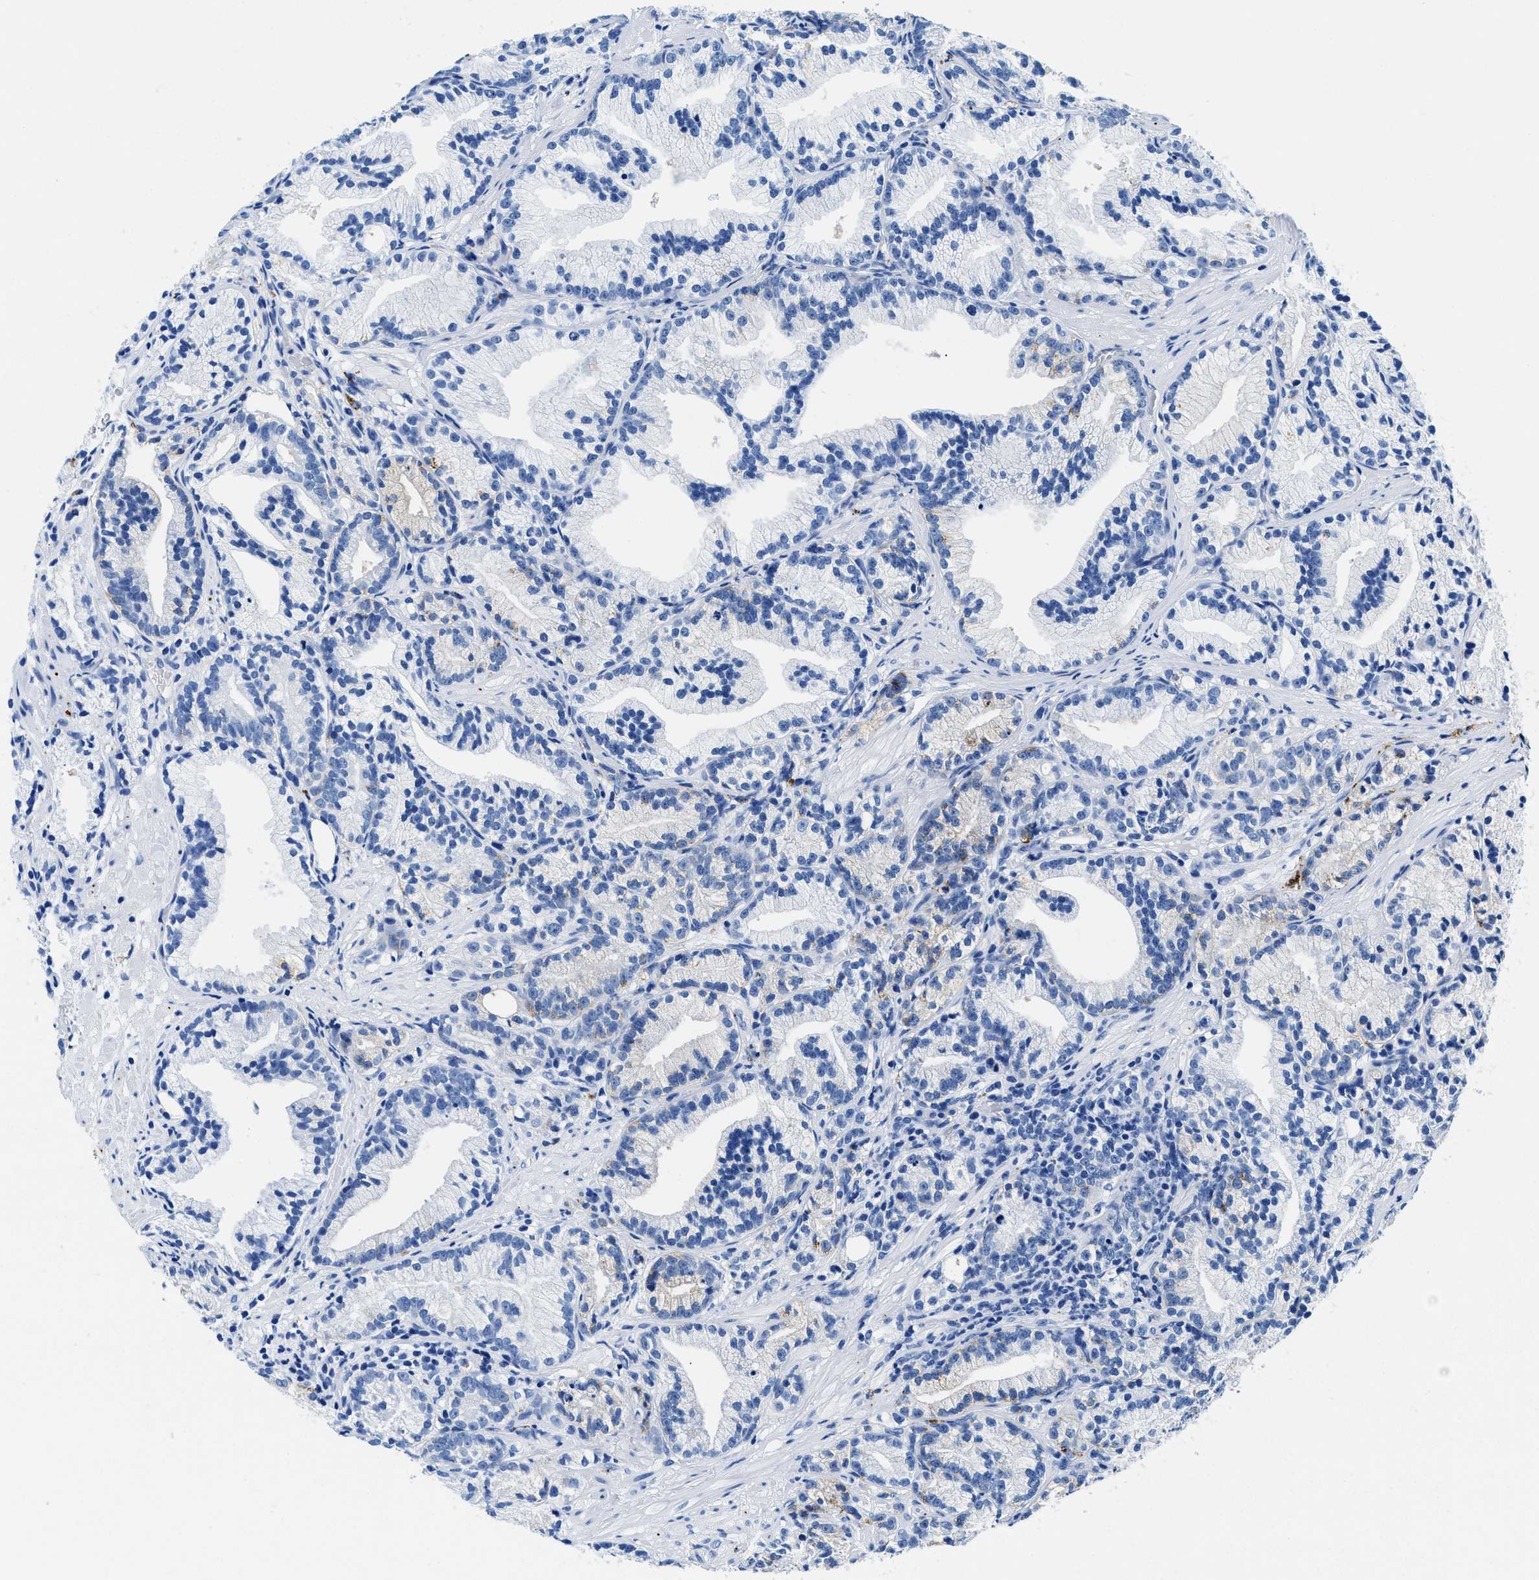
{"staining": {"intensity": "weak", "quantity": "<25%", "location": "cytoplasmic/membranous"}, "tissue": "prostate cancer", "cell_type": "Tumor cells", "image_type": "cancer", "snomed": [{"axis": "morphology", "description": "Adenocarcinoma, Low grade"}, {"axis": "topography", "description": "Prostate"}], "caption": "High magnification brightfield microscopy of prostate adenocarcinoma (low-grade) stained with DAB (brown) and counterstained with hematoxylin (blue): tumor cells show no significant staining.", "gene": "OR14K1", "patient": {"sex": "male", "age": 89}}